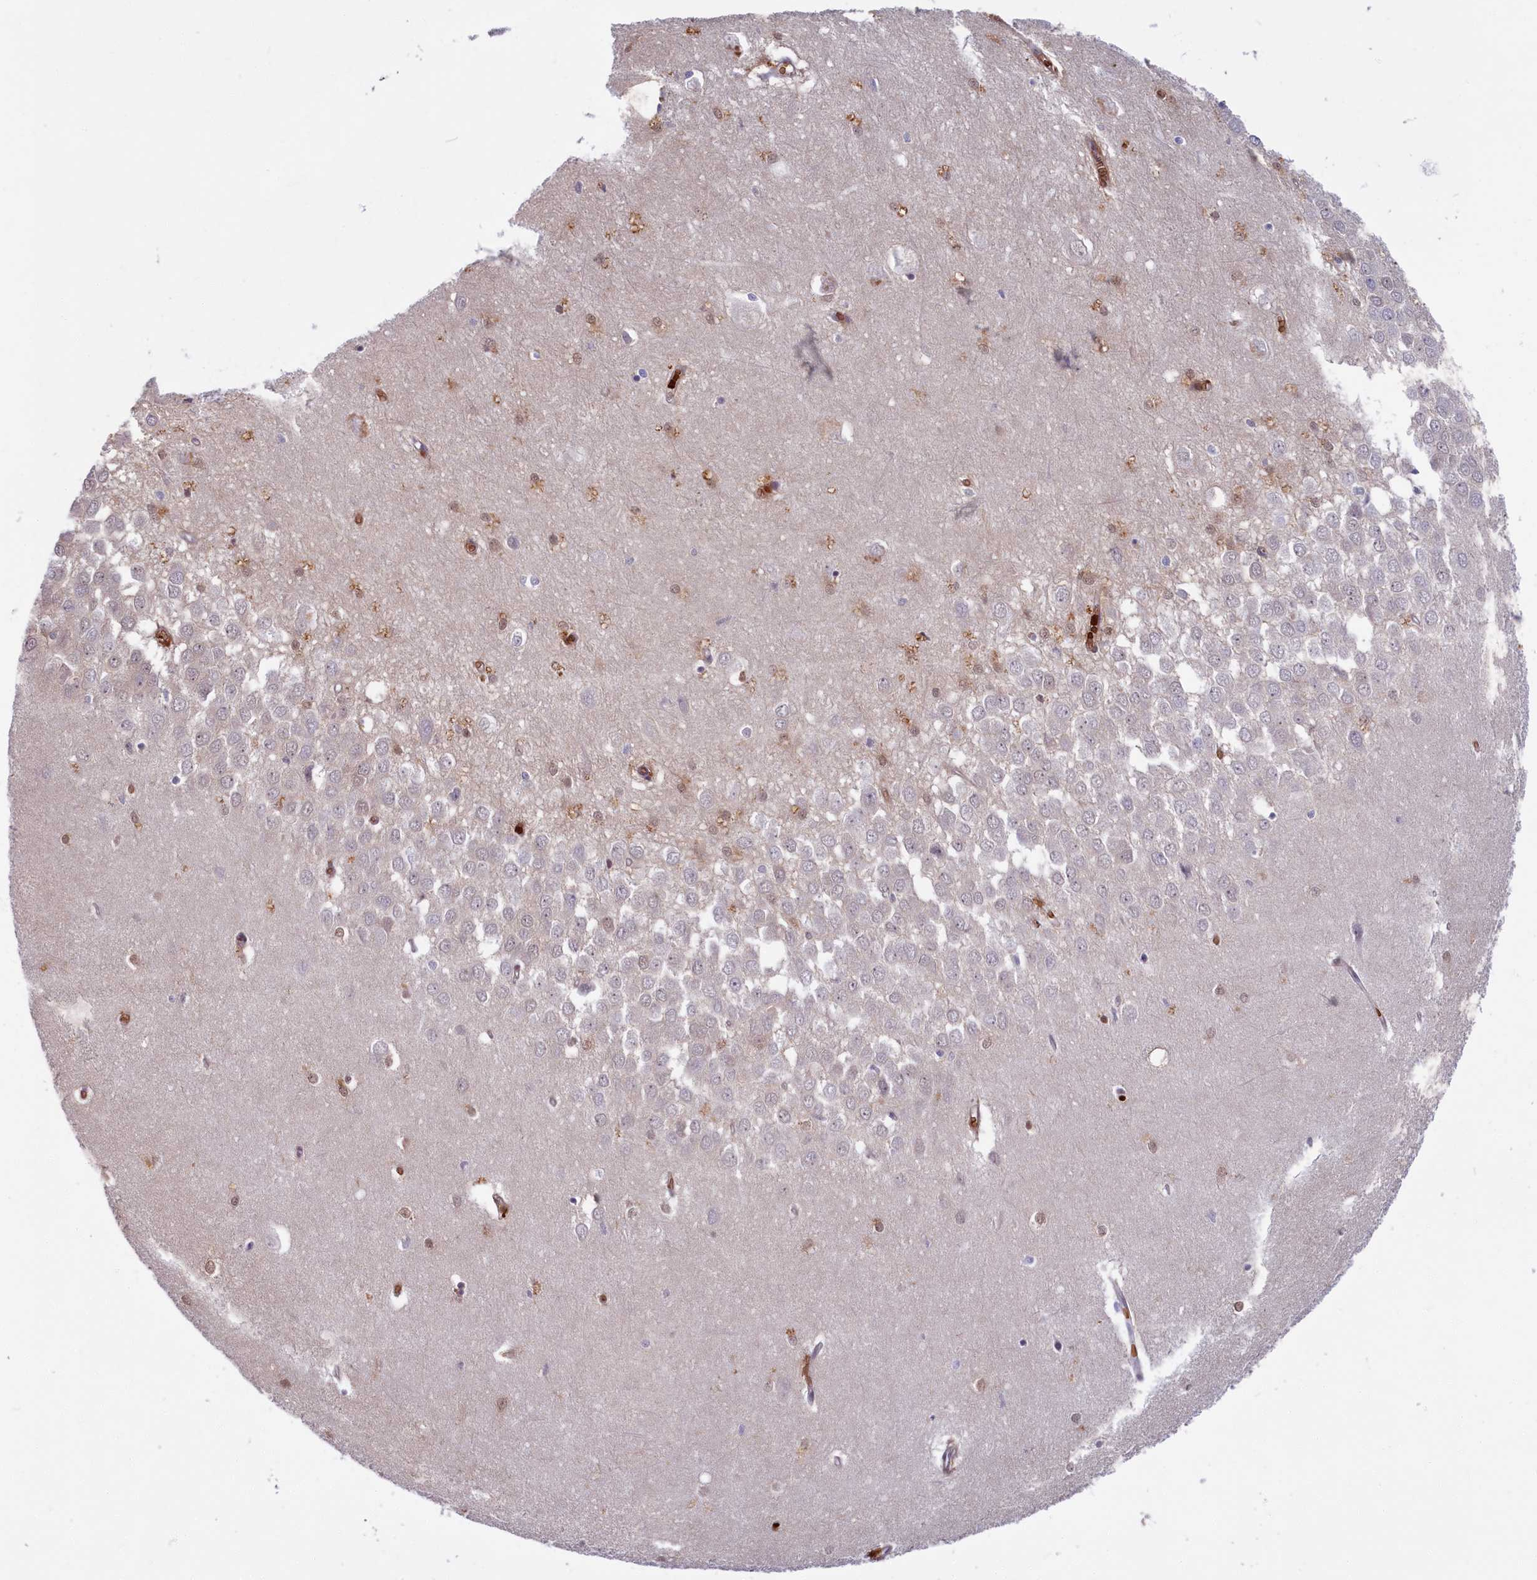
{"staining": {"intensity": "moderate", "quantity": "<25%", "location": "cytoplasmic/membranous,nuclear"}, "tissue": "hippocampus", "cell_type": "Glial cells", "image_type": "normal", "snomed": [{"axis": "morphology", "description": "Normal tissue, NOS"}, {"axis": "topography", "description": "Hippocampus"}], "caption": "DAB (3,3'-diaminobenzidine) immunohistochemical staining of normal human hippocampus demonstrates moderate cytoplasmic/membranous,nuclear protein positivity in about <25% of glial cells.", "gene": "BLVRB", "patient": {"sex": "female", "age": 64}}